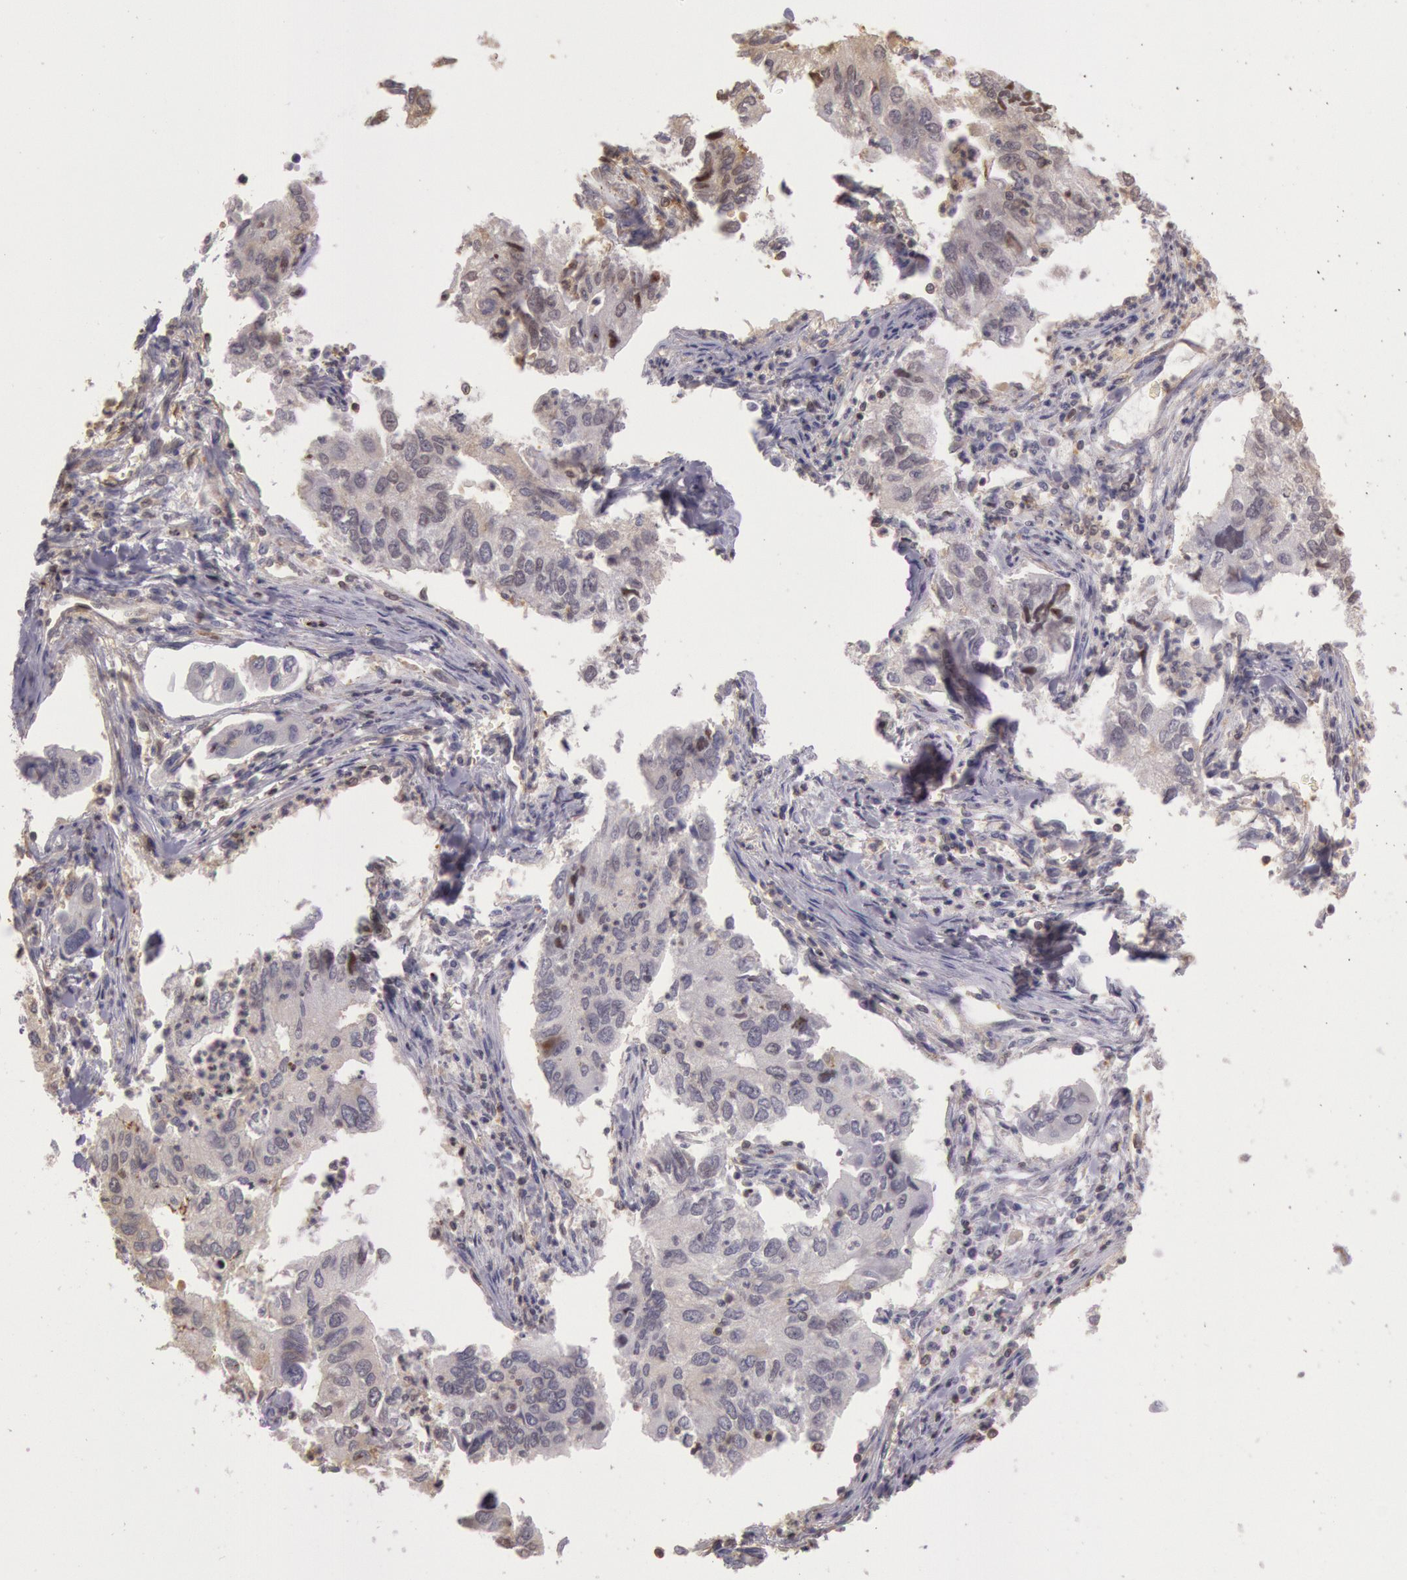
{"staining": {"intensity": "negative", "quantity": "none", "location": "none"}, "tissue": "lung cancer", "cell_type": "Tumor cells", "image_type": "cancer", "snomed": [{"axis": "morphology", "description": "Adenocarcinoma, NOS"}, {"axis": "topography", "description": "Lung"}], "caption": "This image is of lung cancer stained with IHC to label a protein in brown with the nuclei are counter-stained blue. There is no positivity in tumor cells.", "gene": "HIF1A", "patient": {"sex": "male", "age": 48}}